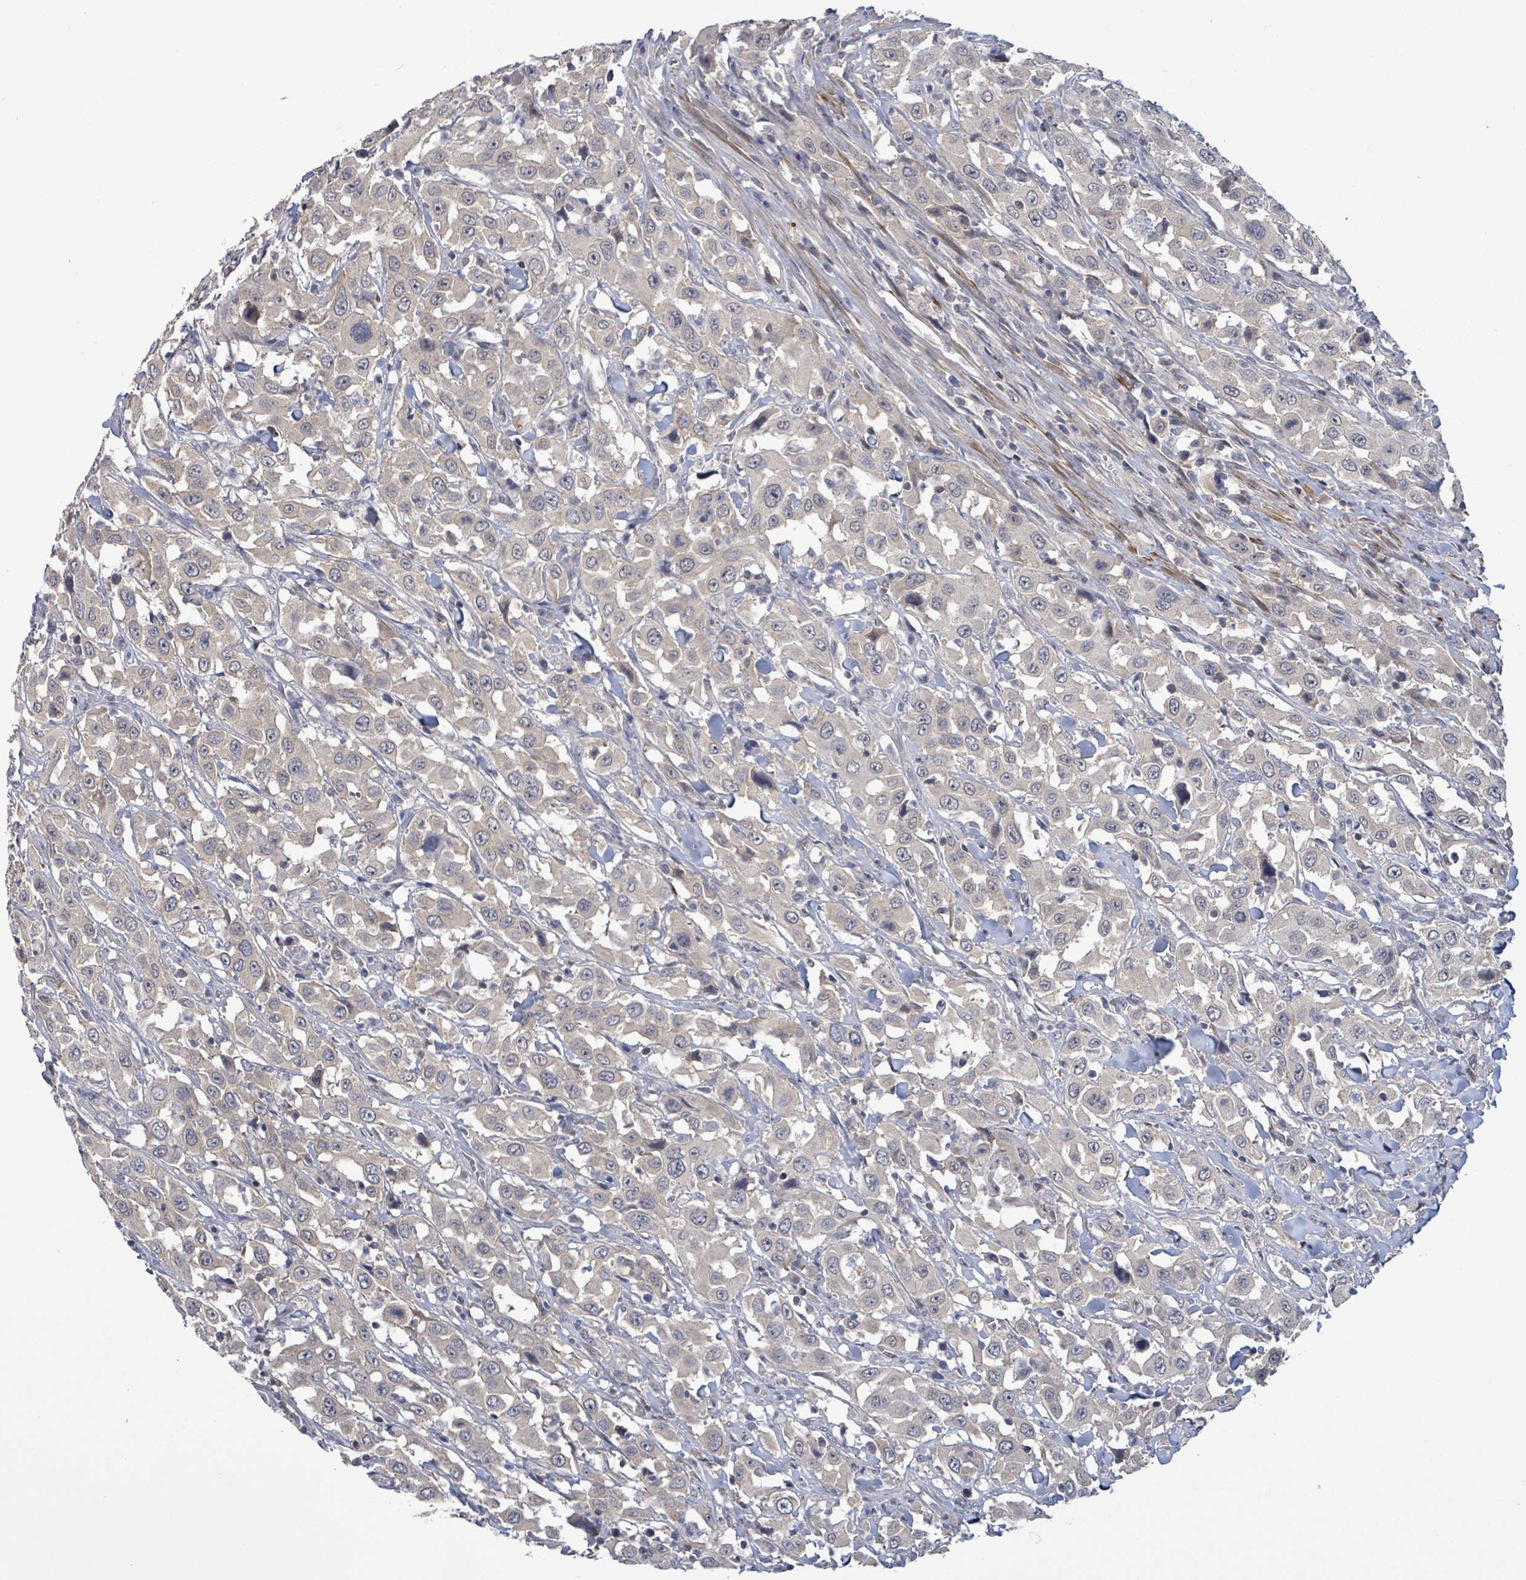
{"staining": {"intensity": "negative", "quantity": "none", "location": "none"}, "tissue": "urothelial cancer", "cell_type": "Tumor cells", "image_type": "cancer", "snomed": [{"axis": "morphology", "description": "Urothelial carcinoma, High grade"}, {"axis": "topography", "description": "Urinary bladder"}], "caption": "The histopathology image displays no significant positivity in tumor cells of urothelial cancer.", "gene": "AMMECR1", "patient": {"sex": "male", "age": 61}}